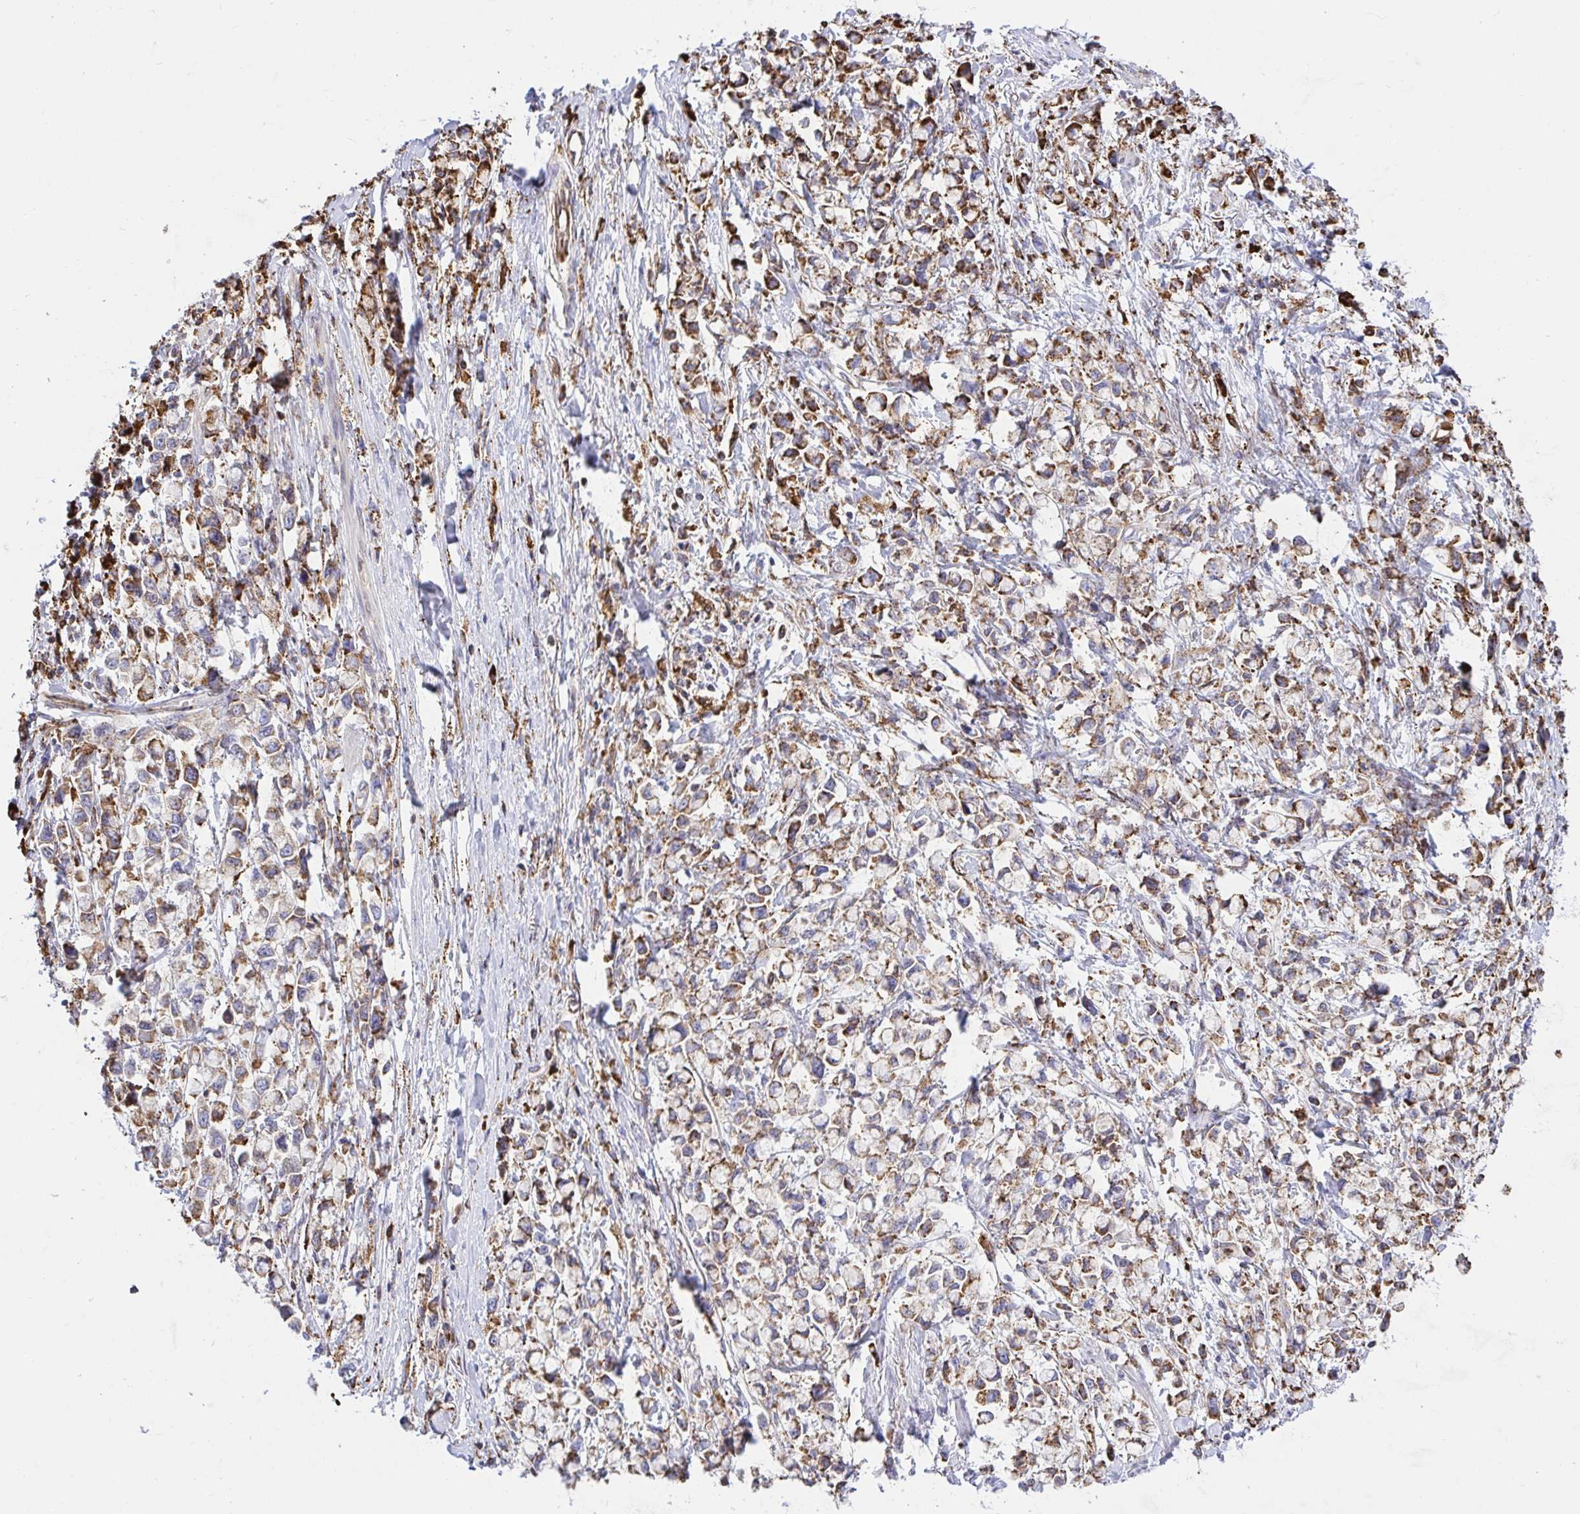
{"staining": {"intensity": "moderate", "quantity": "25%-75%", "location": "cytoplasmic/membranous"}, "tissue": "stomach cancer", "cell_type": "Tumor cells", "image_type": "cancer", "snomed": [{"axis": "morphology", "description": "Adenocarcinoma, NOS"}, {"axis": "topography", "description": "Stomach"}], "caption": "Brown immunohistochemical staining in human stomach cancer exhibits moderate cytoplasmic/membranous staining in about 25%-75% of tumor cells. The protein of interest is stained brown, and the nuclei are stained in blue (DAB (3,3'-diaminobenzidine) IHC with brightfield microscopy, high magnification).", "gene": "CLGN", "patient": {"sex": "female", "age": 81}}